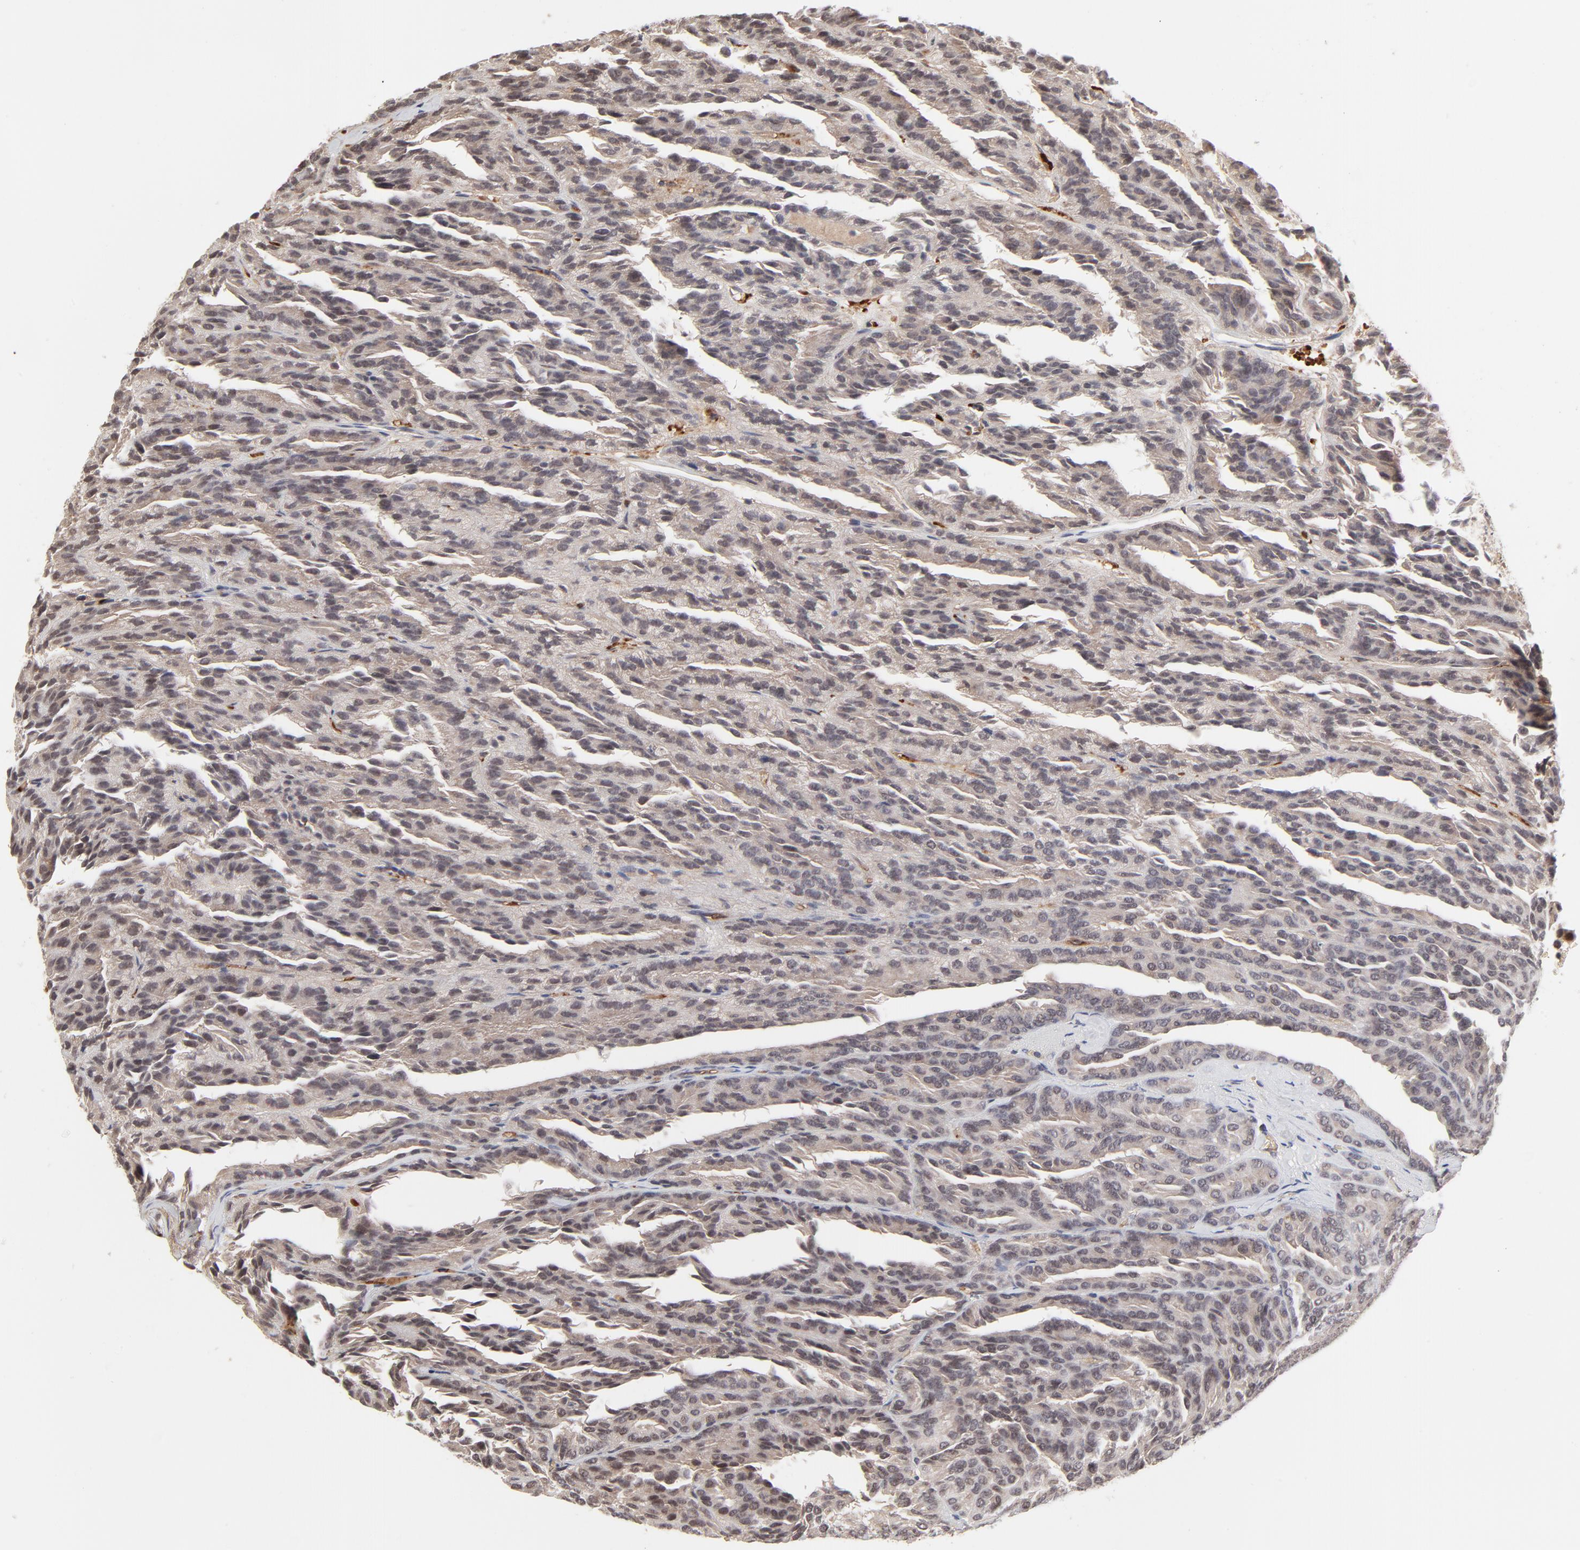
{"staining": {"intensity": "weak", "quantity": "25%-75%", "location": "cytoplasmic/membranous"}, "tissue": "renal cancer", "cell_type": "Tumor cells", "image_type": "cancer", "snomed": [{"axis": "morphology", "description": "Adenocarcinoma, NOS"}, {"axis": "topography", "description": "Kidney"}], "caption": "Tumor cells demonstrate low levels of weak cytoplasmic/membranous staining in approximately 25%-75% of cells in human adenocarcinoma (renal).", "gene": "CASP10", "patient": {"sex": "male", "age": 46}}